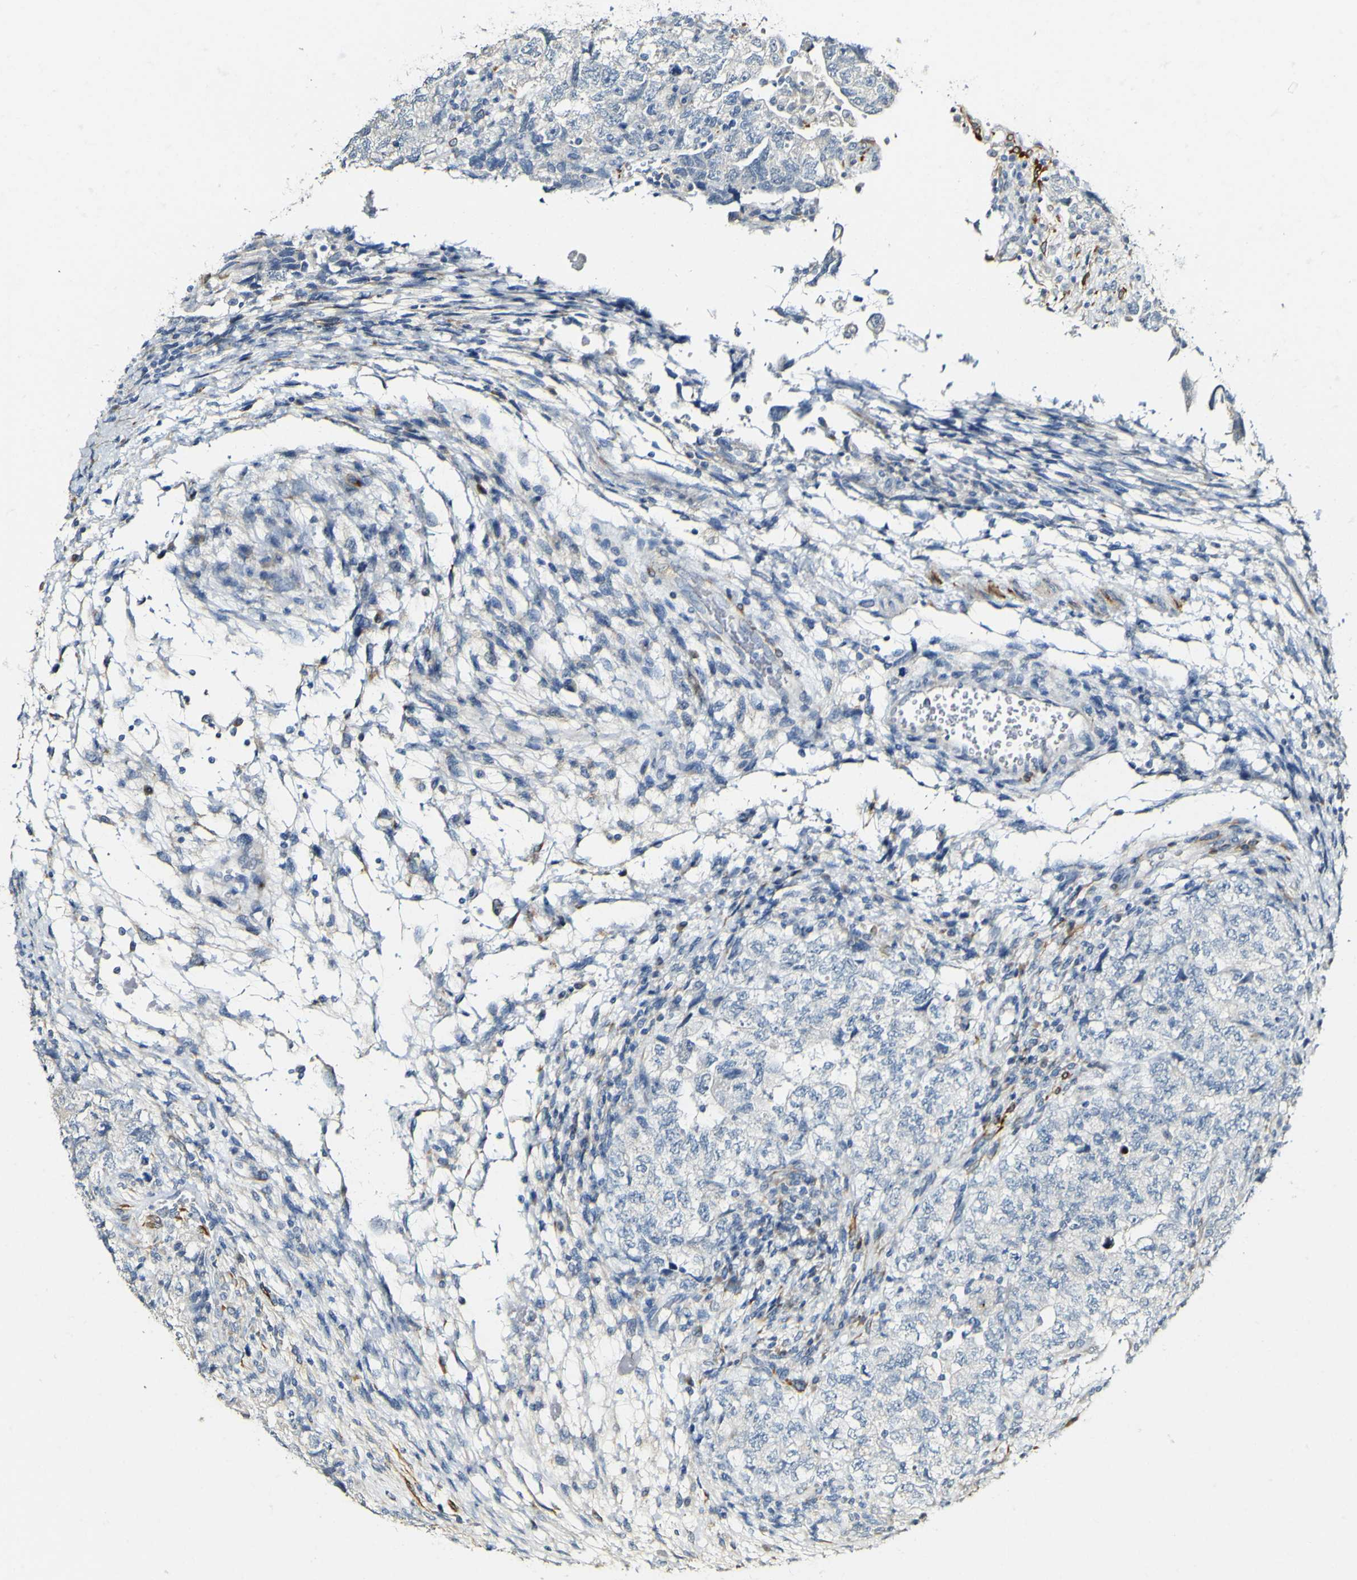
{"staining": {"intensity": "negative", "quantity": "none", "location": "none"}, "tissue": "testis cancer", "cell_type": "Tumor cells", "image_type": "cancer", "snomed": [{"axis": "morphology", "description": "Carcinoma, Embryonal, NOS"}, {"axis": "topography", "description": "Testis"}], "caption": "IHC histopathology image of neoplastic tissue: testis cancer stained with DAB (3,3'-diaminobenzidine) exhibits no significant protein staining in tumor cells.", "gene": "FMO3", "patient": {"sex": "male", "age": 36}}